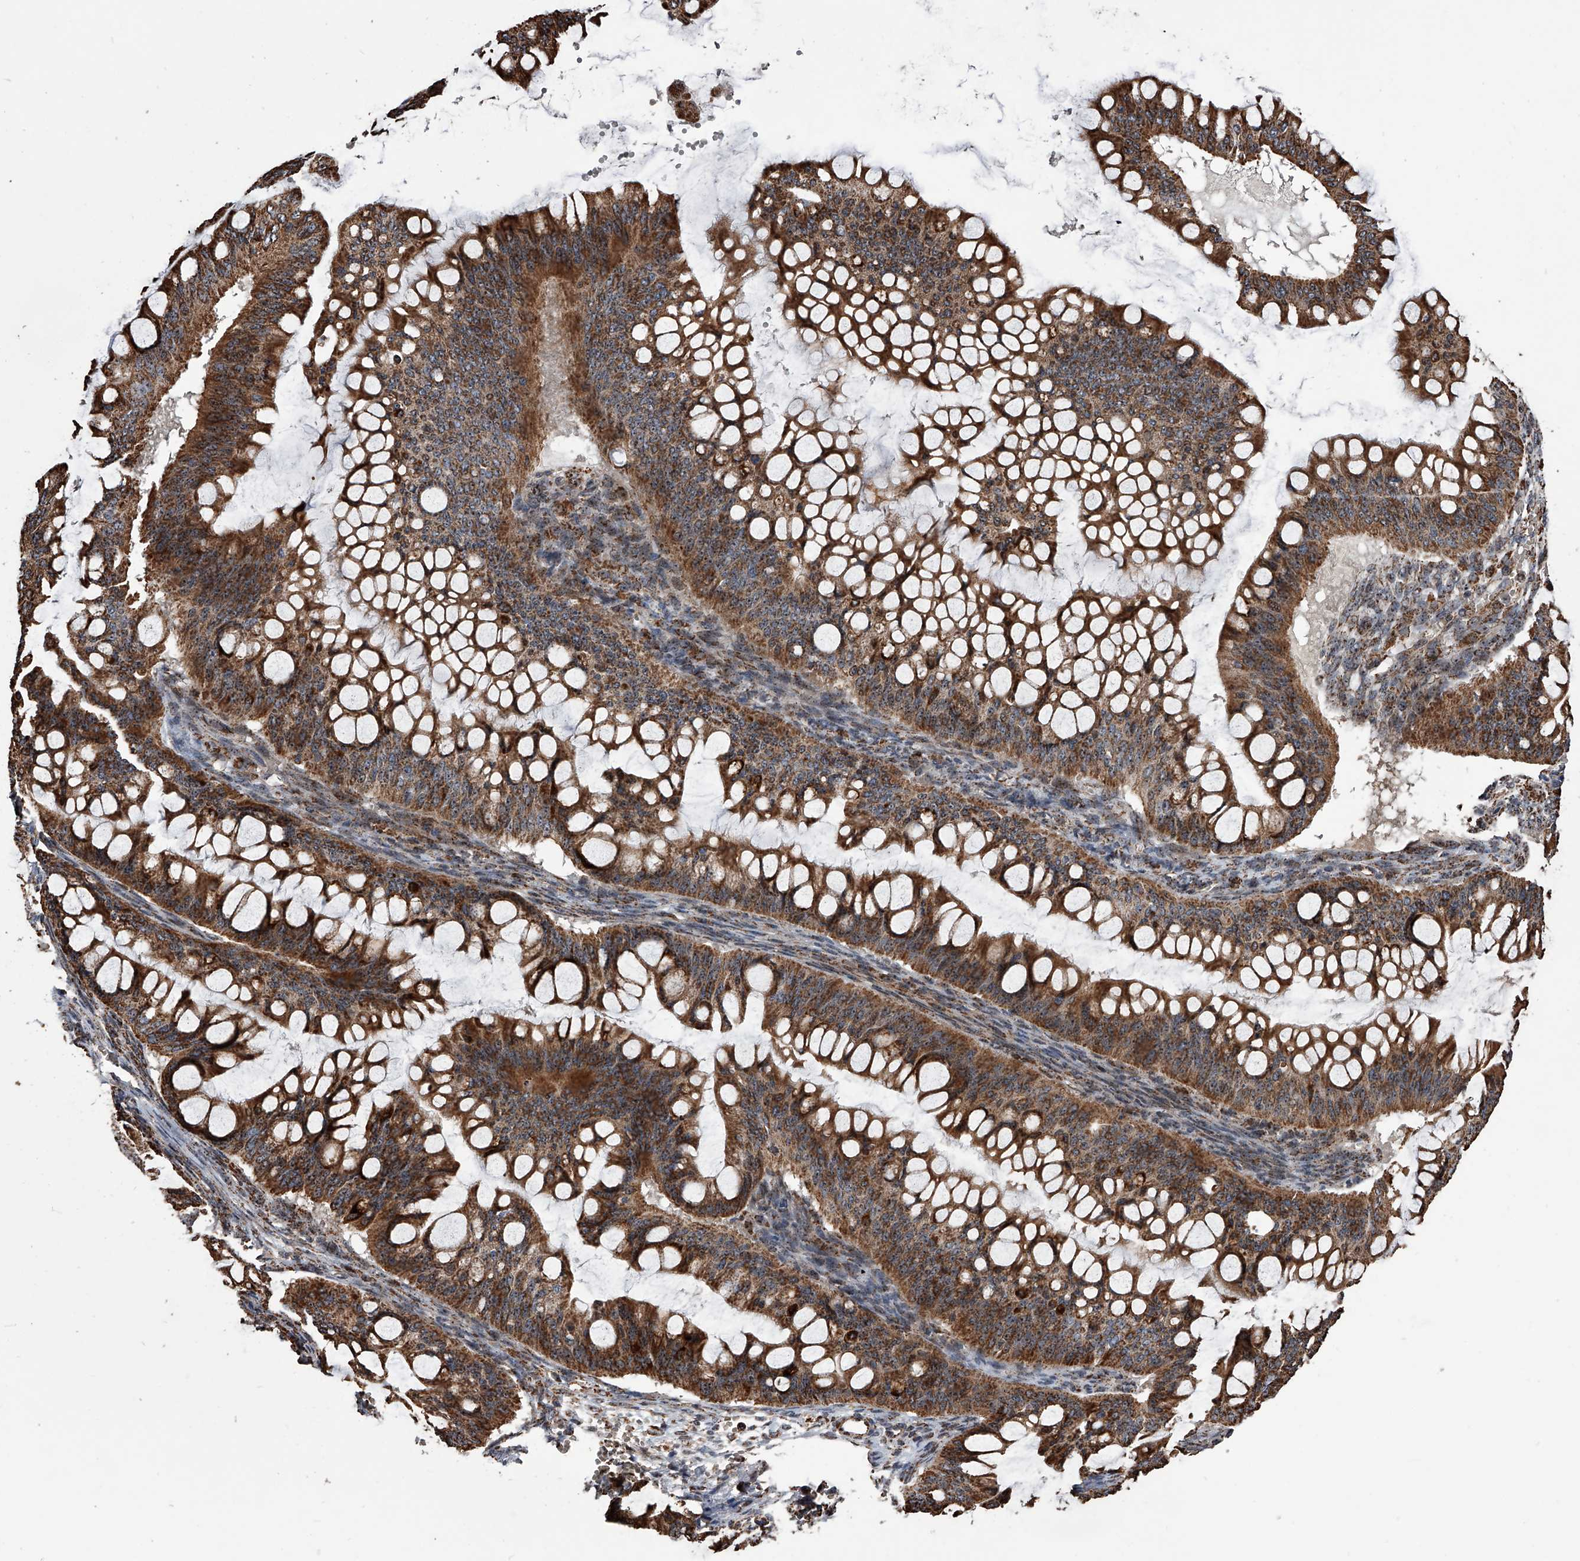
{"staining": {"intensity": "moderate", "quantity": ">75%", "location": "cytoplasmic/membranous"}, "tissue": "ovarian cancer", "cell_type": "Tumor cells", "image_type": "cancer", "snomed": [{"axis": "morphology", "description": "Cystadenocarcinoma, mucinous, NOS"}, {"axis": "topography", "description": "Ovary"}], "caption": "IHC image of human ovarian cancer (mucinous cystadenocarcinoma) stained for a protein (brown), which shows medium levels of moderate cytoplasmic/membranous staining in approximately >75% of tumor cells.", "gene": "SMPDL3A", "patient": {"sex": "female", "age": 73}}